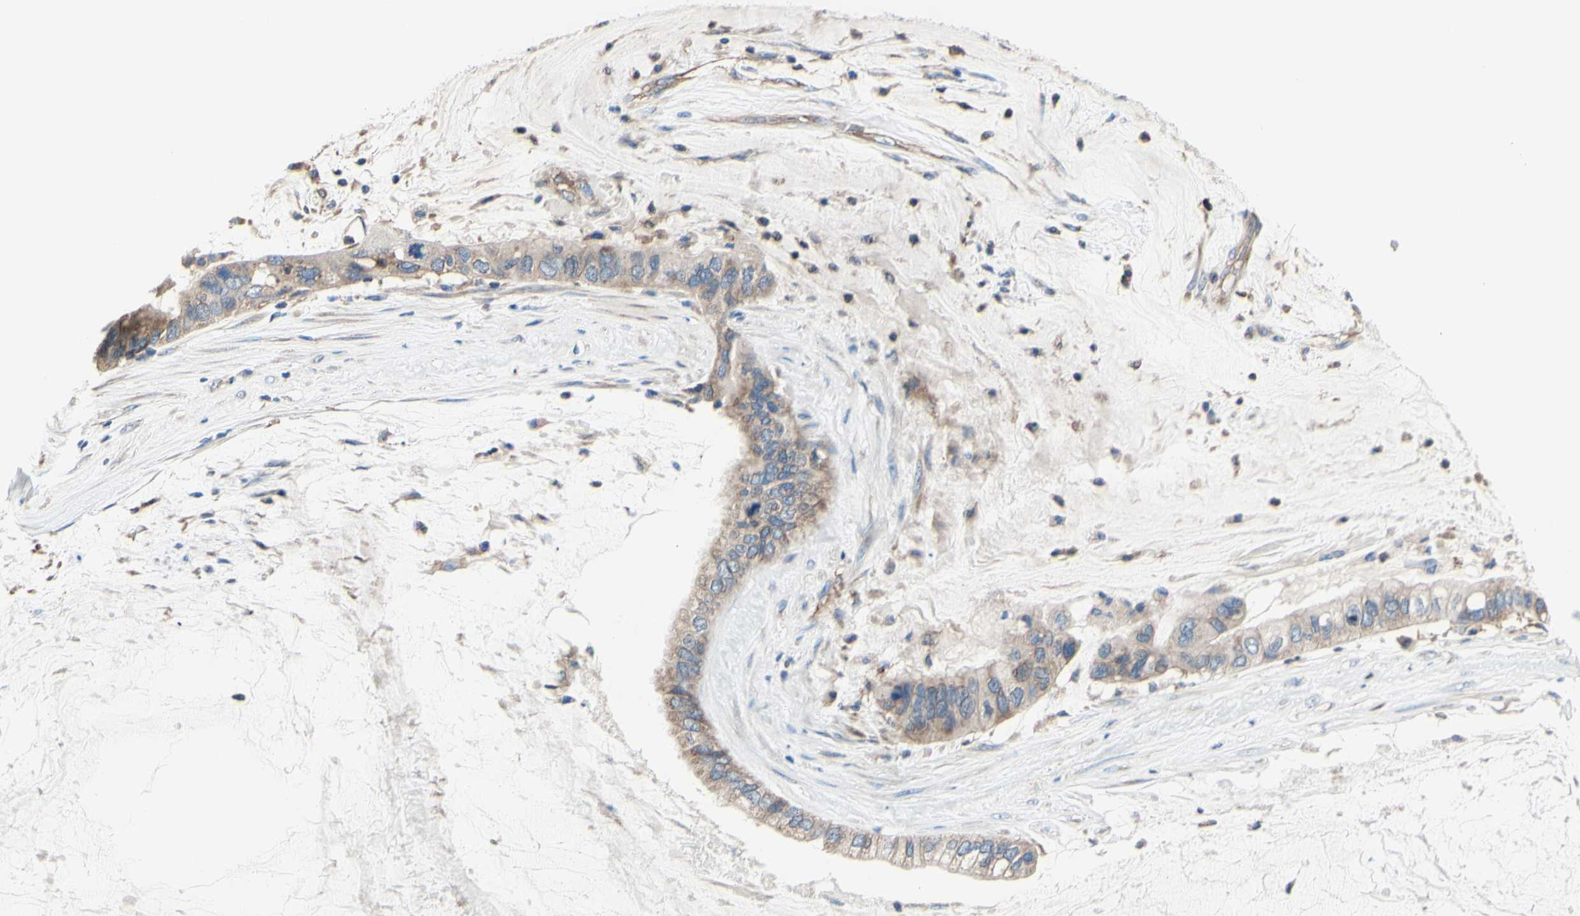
{"staining": {"intensity": "weak", "quantity": ">75%", "location": "cytoplasmic/membranous"}, "tissue": "ovarian cancer", "cell_type": "Tumor cells", "image_type": "cancer", "snomed": [{"axis": "morphology", "description": "Cystadenocarcinoma, mucinous, NOS"}, {"axis": "topography", "description": "Ovary"}], "caption": "Protein expression analysis of human ovarian cancer reveals weak cytoplasmic/membranous positivity in approximately >75% of tumor cells.", "gene": "FMR1", "patient": {"sex": "female", "age": 80}}